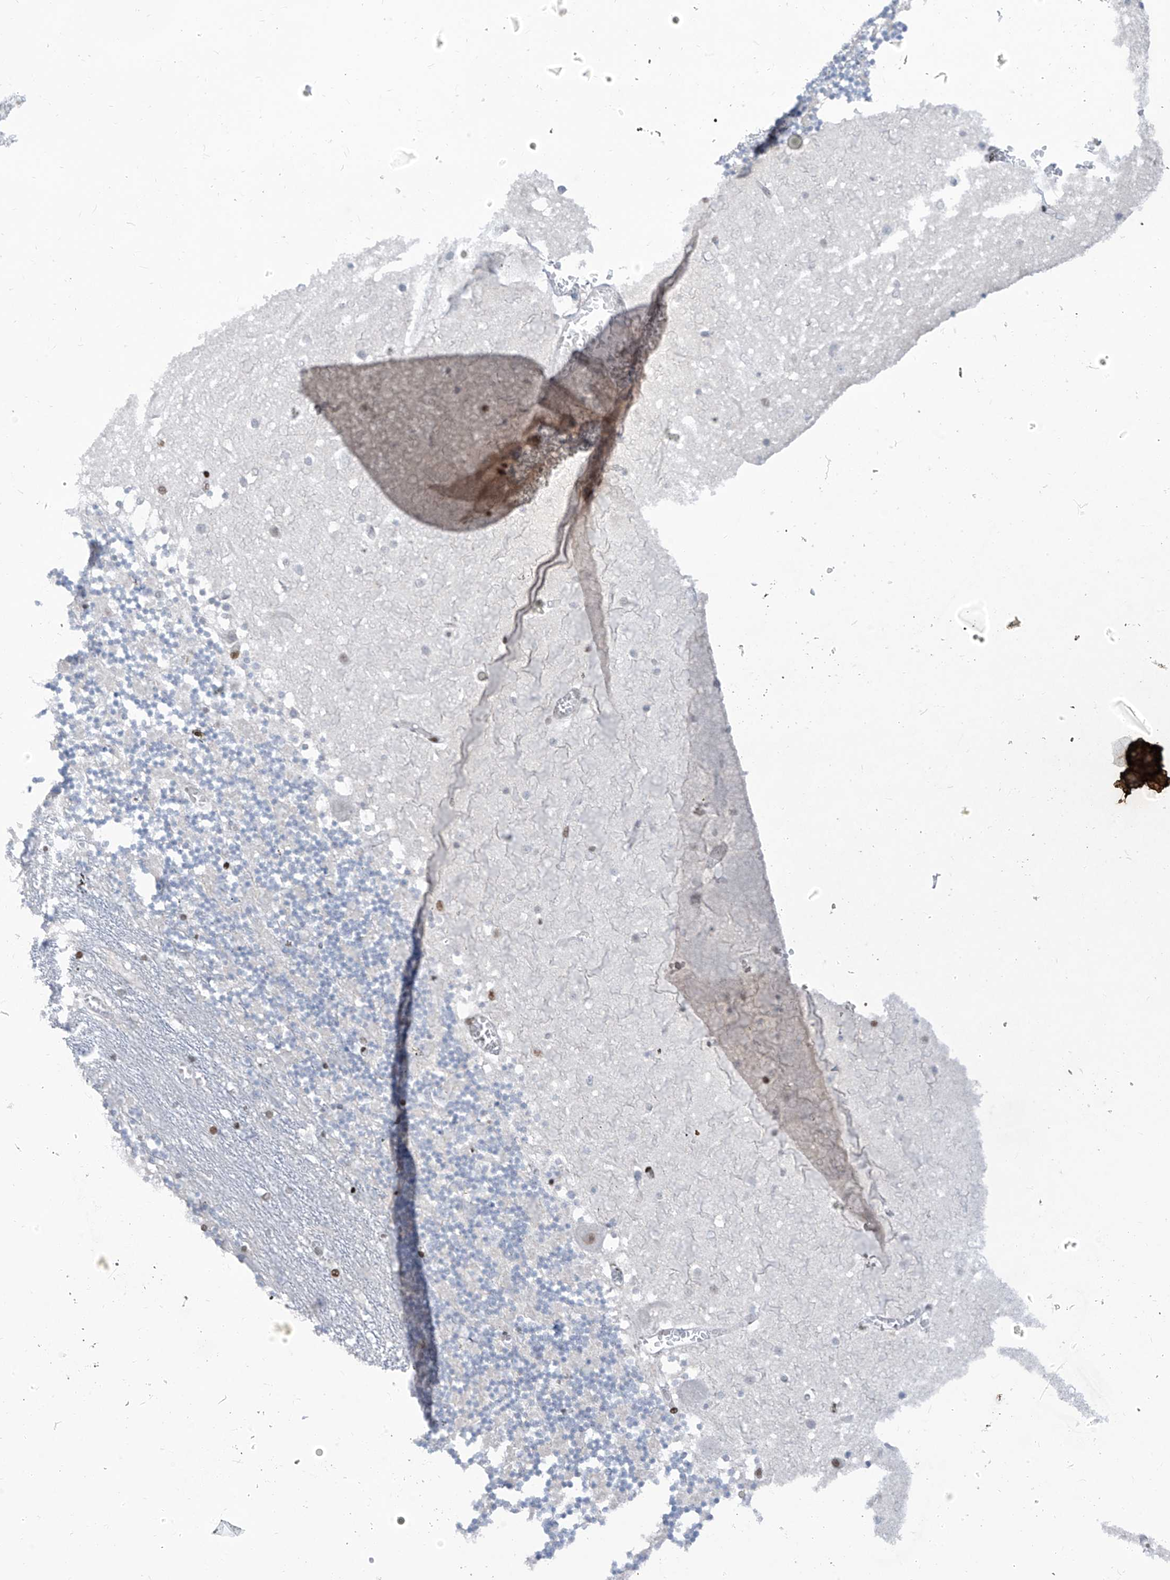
{"staining": {"intensity": "weak", "quantity": "<25%", "location": "nuclear"}, "tissue": "cerebellum", "cell_type": "Cells in granular layer", "image_type": "normal", "snomed": [{"axis": "morphology", "description": "Normal tissue, NOS"}, {"axis": "topography", "description": "Cerebellum"}], "caption": "There is no significant positivity in cells in granular layer of cerebellum. (Brightfield microscopy of DAB IHC at high magnification).", "gene": "LIN9", "patient": {"sex": "female", "age": 28}}